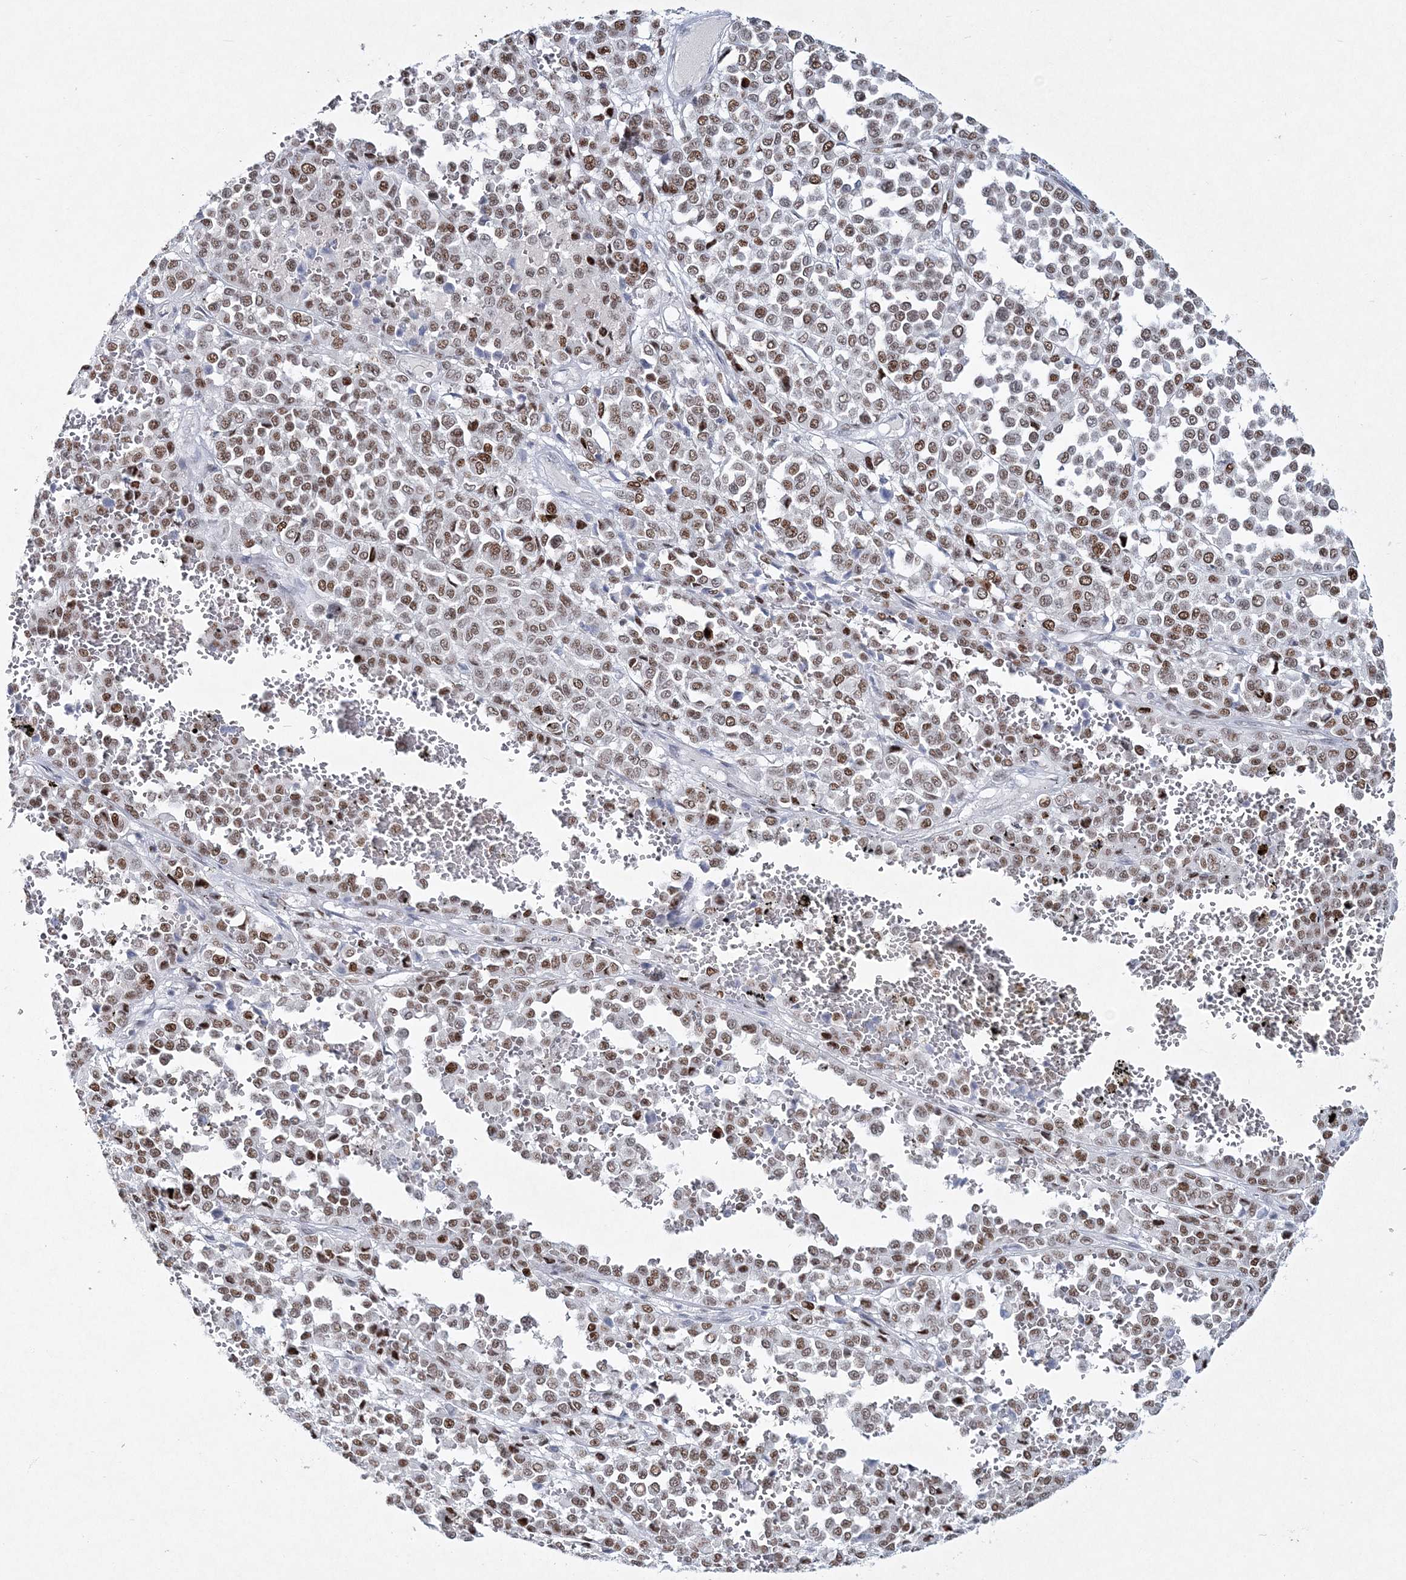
{"staining": {"intensity": "moderate", "quantity": ">75%", "location": "nuclear"}, "tissue": "melanoma", "cell_type": "Tumor cells", "image_type": "cancer", "snomed": [{"axis": "morphology", "description": "Malignant melanoma, Metastatic site"}, {"axis": "topography", "description": "Pancreas"}], "caption": "A brown stain highlights moderate nuclear staining of a protein in human malignant melanoma (metastatic site) tumor cells.", "gene": "LRRFIP2", "patient": {"sex": "female", "age": 30}}